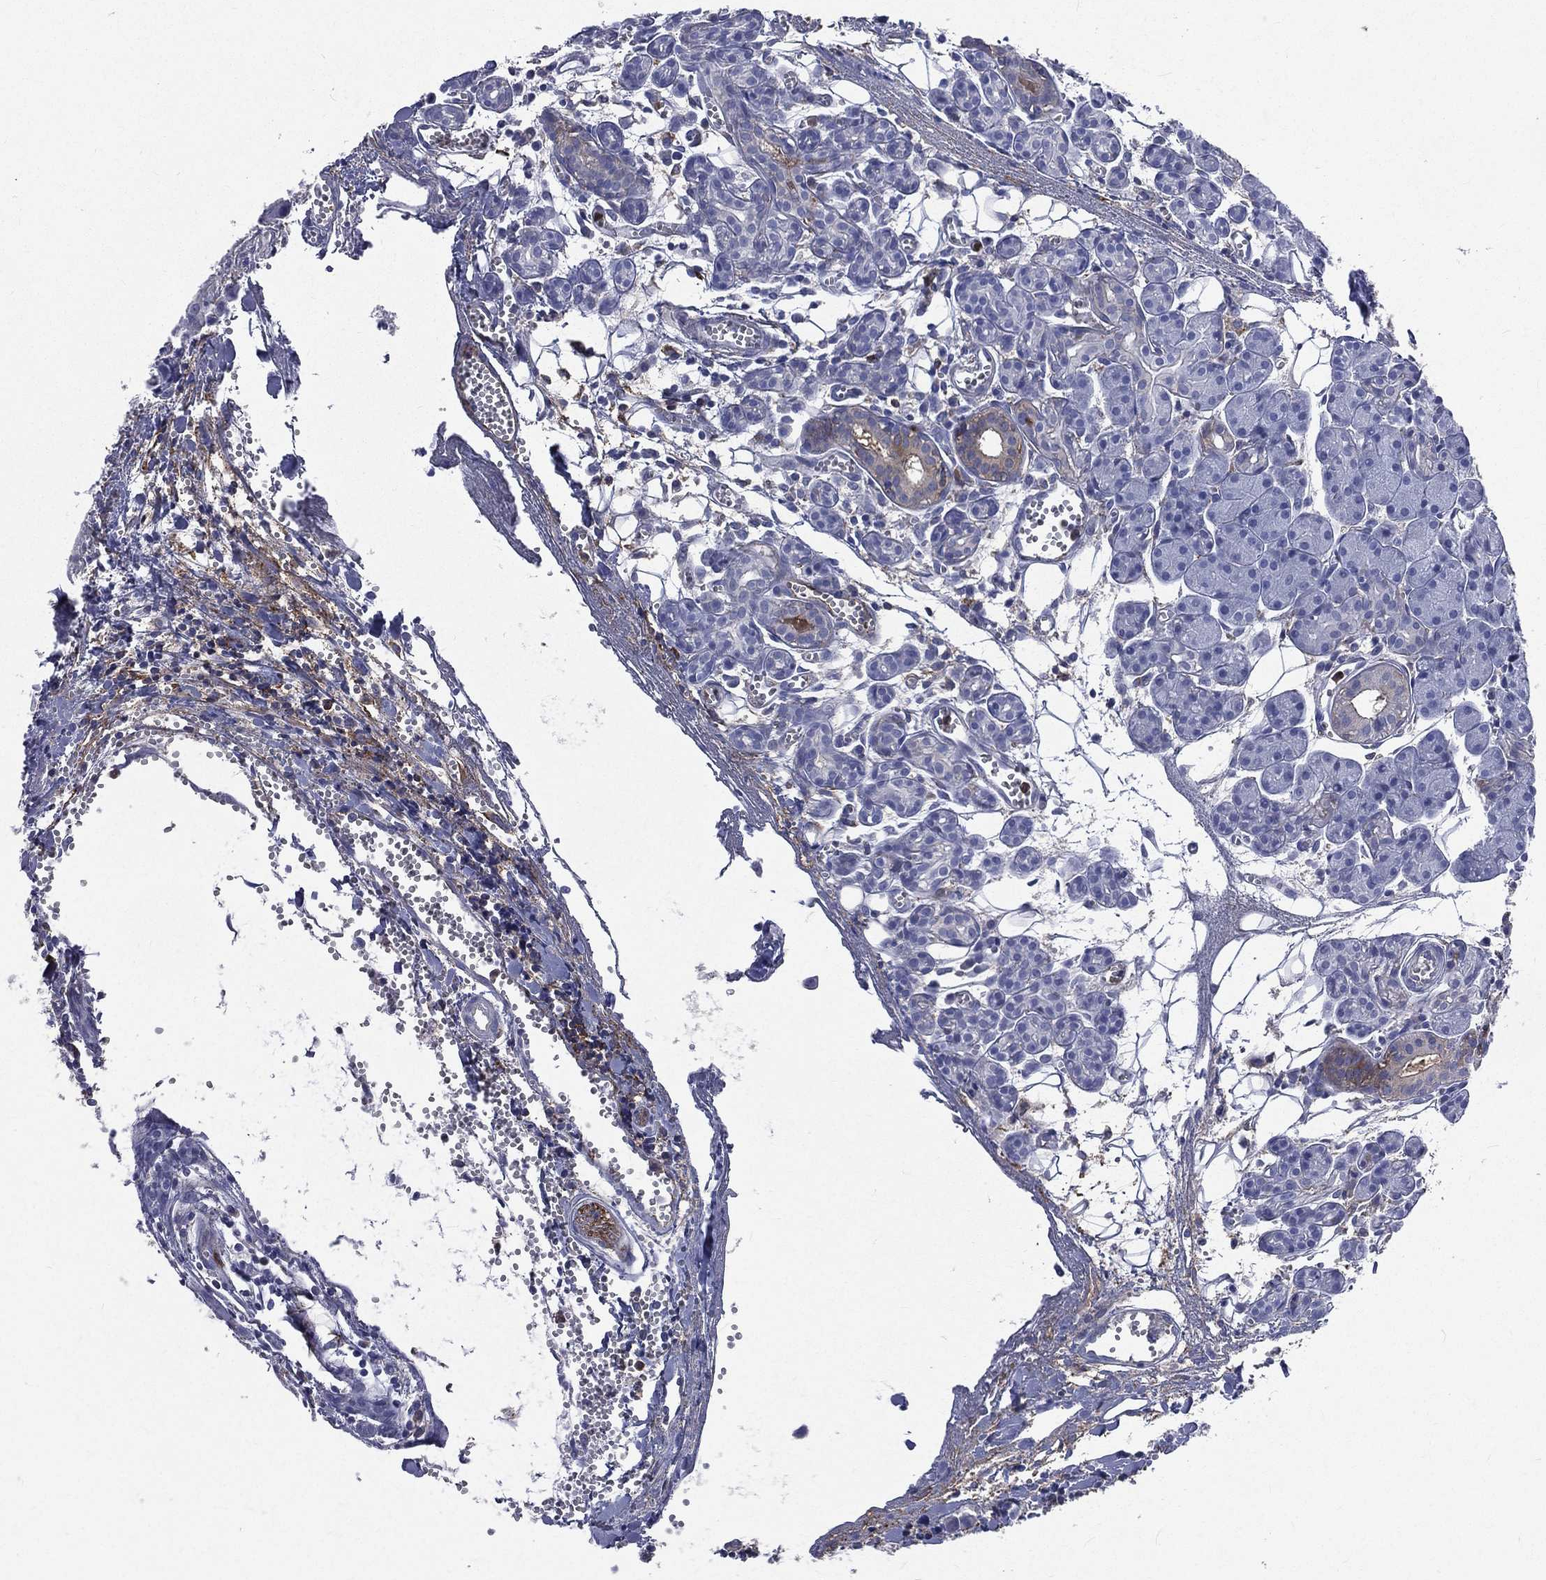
{"staining": {"intensity": "negative", "quantity": "none", "location": "none"}, "tissue": "head and neck cancer", "cell_type": "Tumor cells", "image_type": "cancer", "snomed": [{"axis": "morphology", "description": "Adenocarcinoma, NOS"}, {"axis": "topography", "description": "Head-Neck"}], "caption": "High power microscopy photomicrograph of an immunohistochemistry image of adenocarcinoma (head and neck), revealing no significant expression in tumor cells. The staining is performed using DAB brown chromogen with nuclei counter-stained in using hematoxylin.", "gene": "BASP1", "patient": {"sex": "male", "age": 76}}